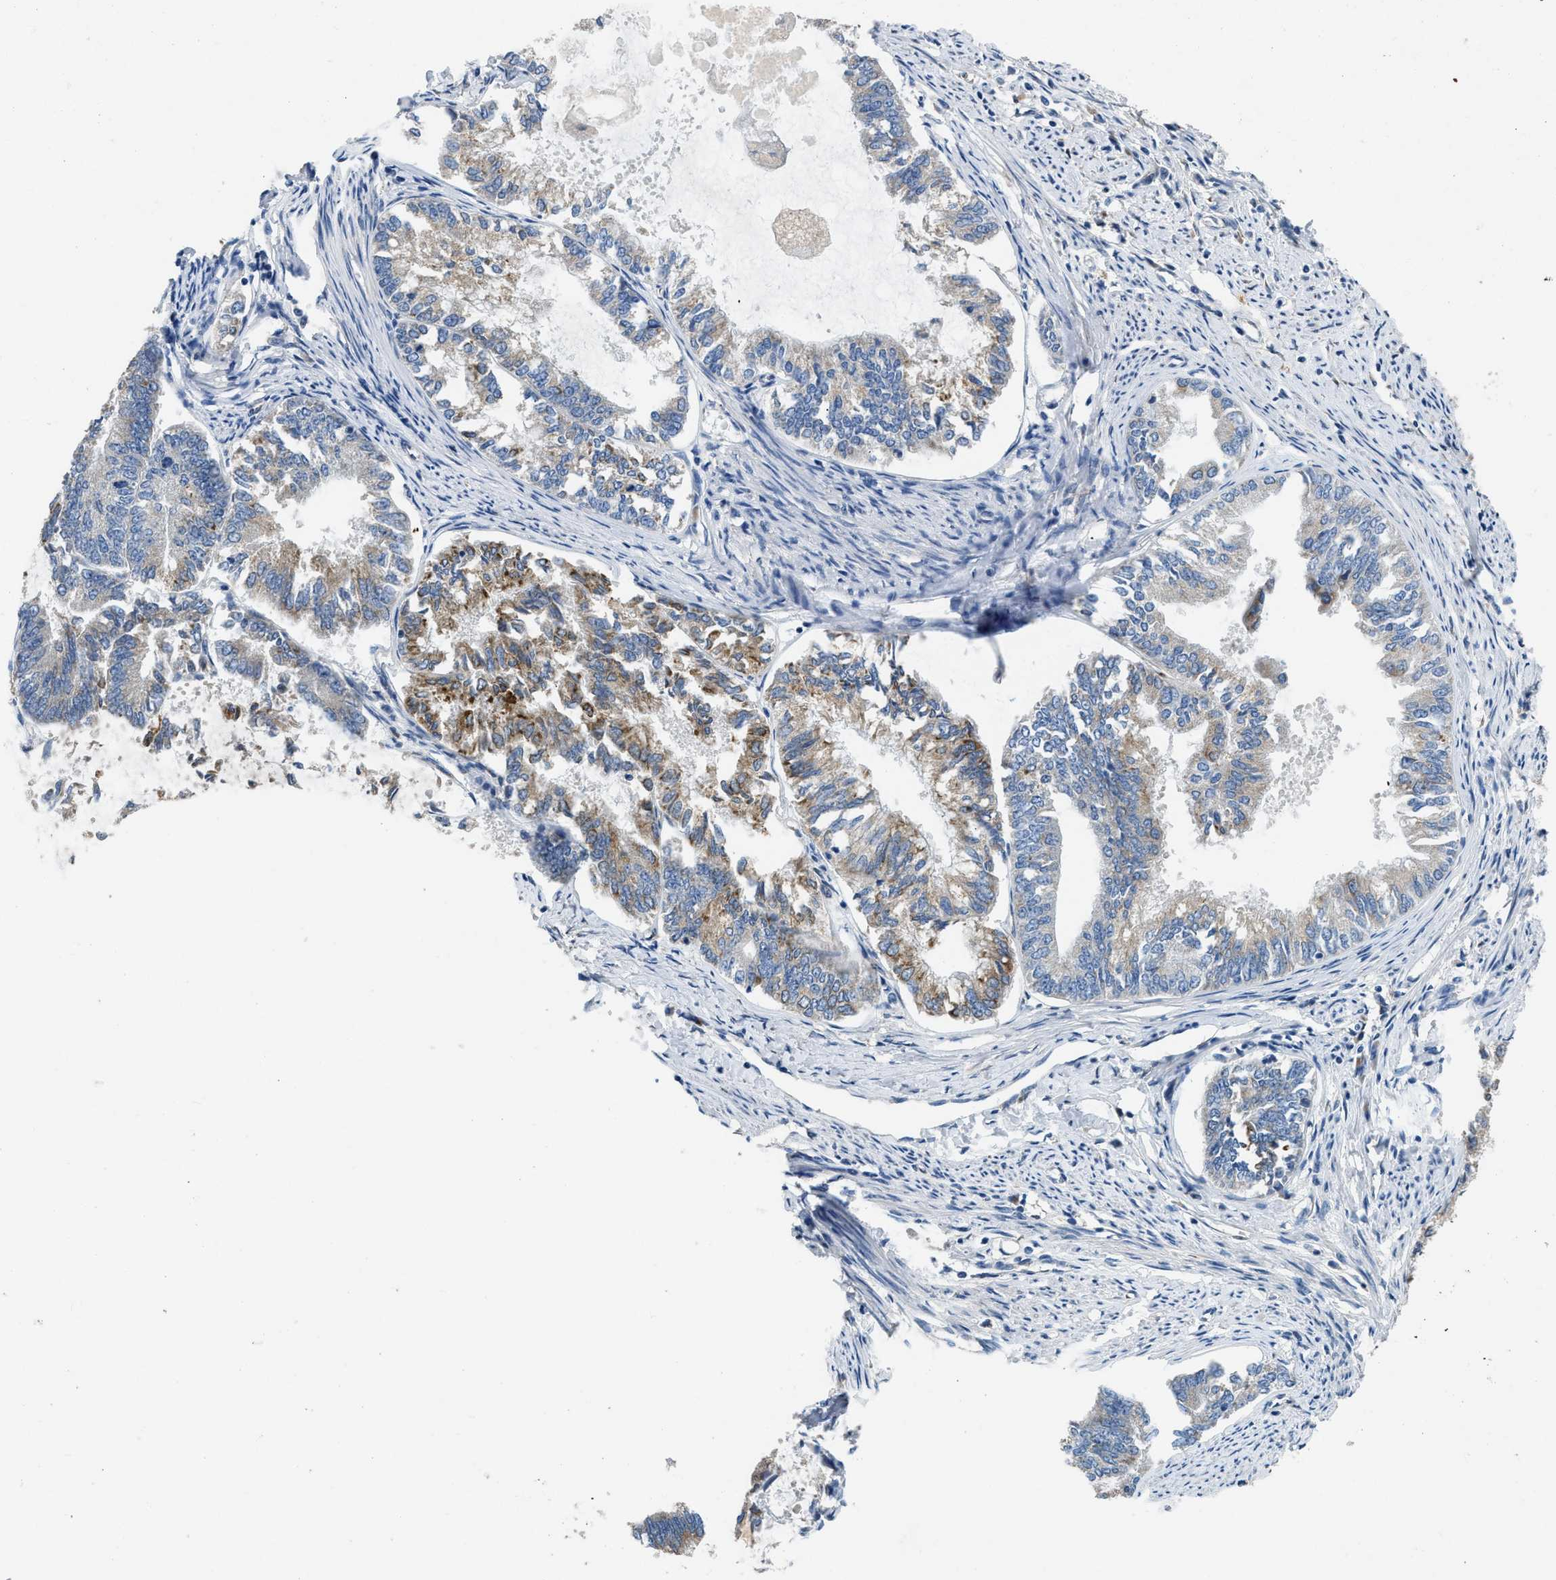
{"staining": {"intensity": "moderate", "quantity": "<25%", "location": "cytoplasmic/membranous"}, "tissue": "endometrial cancer", "cell_type": "Tumor cells", "image_type": "cancer", "snomed": [{"axis": "morphology", "description": "Adenocarcinoma, NOS"}, {"axis": "topography", "description": "Endometrium"}], "caption": "Immunohistochemistry (IHC) of adenocarcinoma (endometrial) shows low levels of moderate cytoplasmic/membranous positivity in approximately <25% of tumor cells. (brown staining indicates protein expression, while blue staining denotes nuclei).", "gene": "GGCX", "patient": {"sex": "female", "age": 86}}